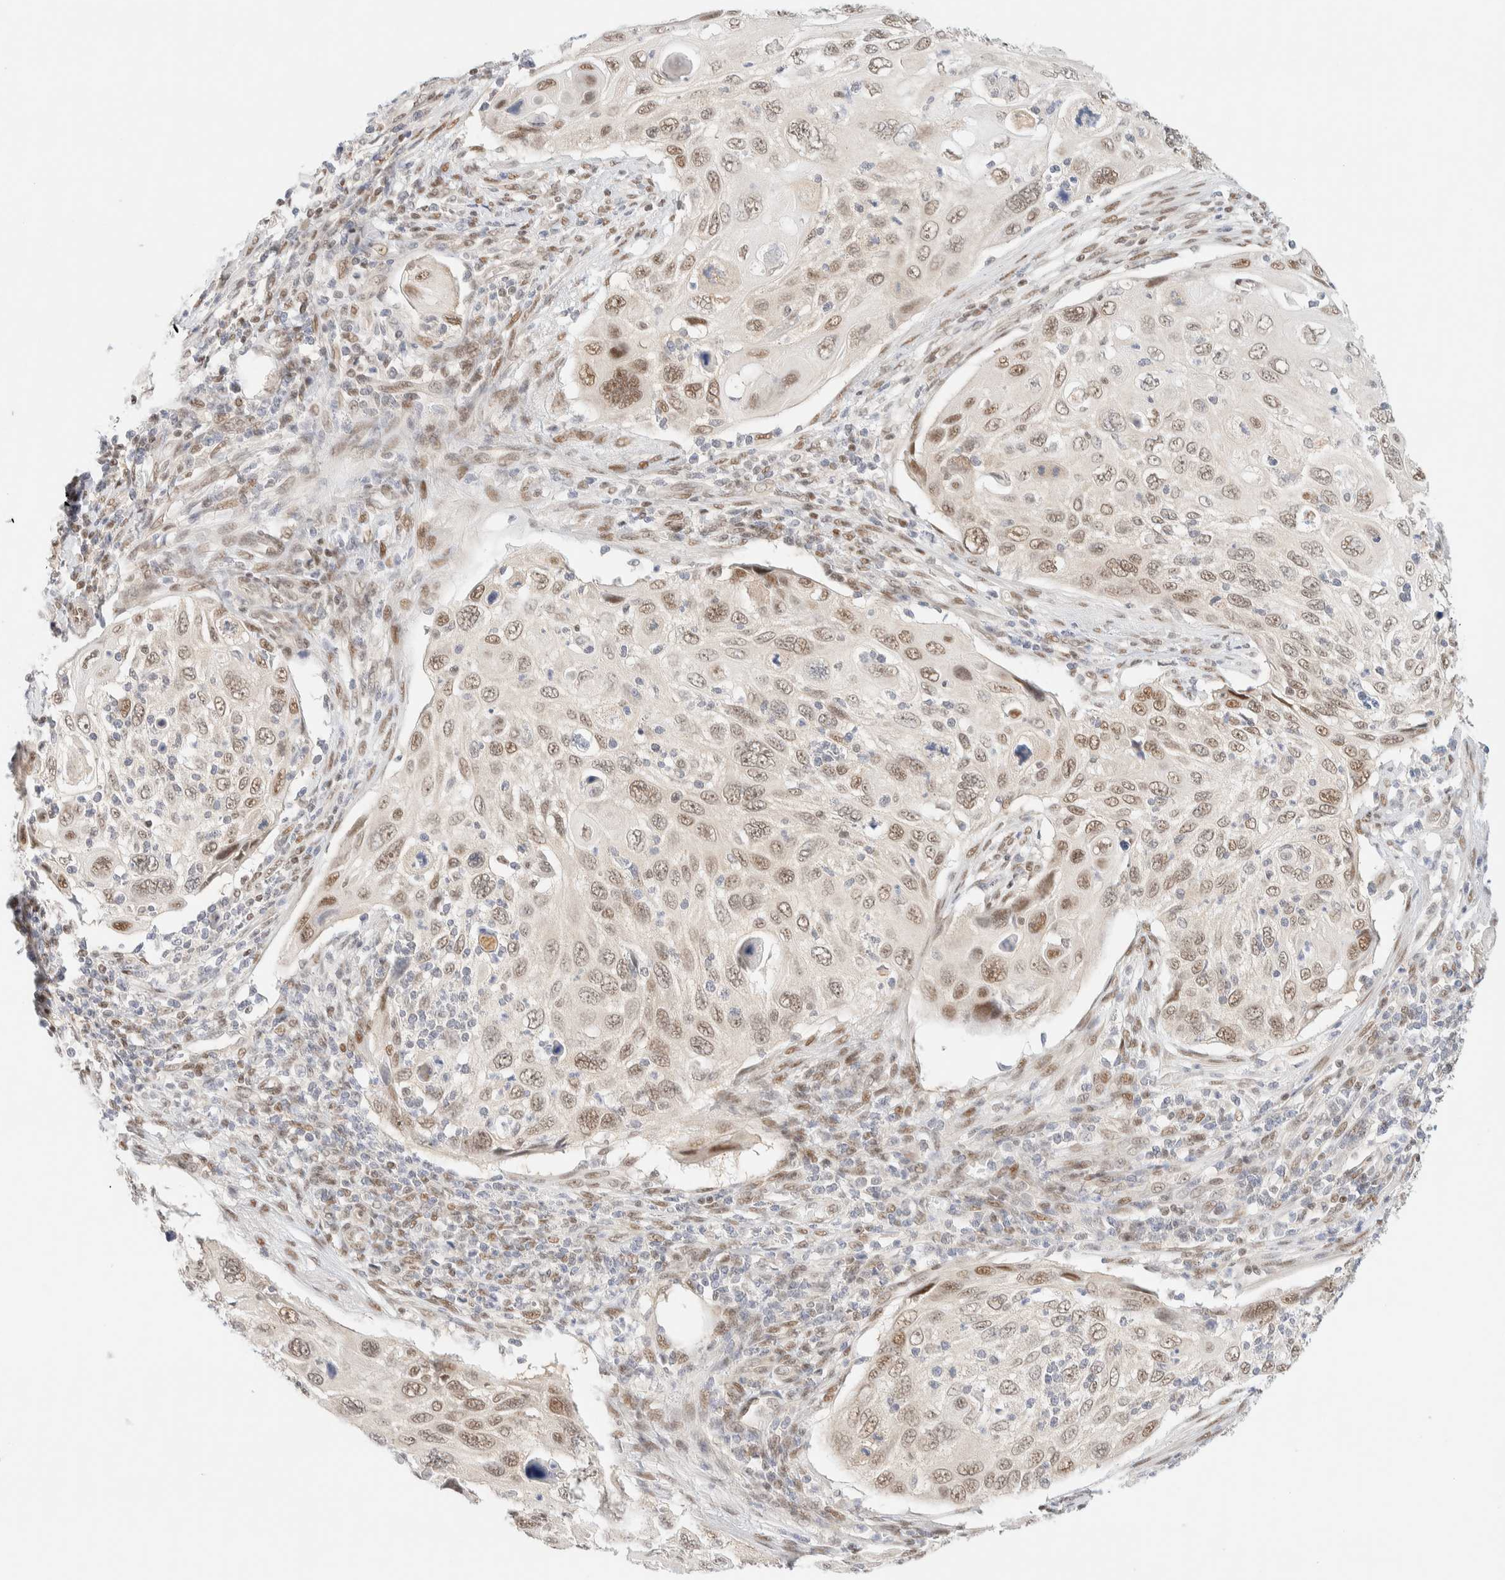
{"staining": {"intensity": "moderate", "quantity": ">75%", "location": "nuclear"}, "tissue": "cervical cancer", "cell_type": "Tumor cells", "image_type": "cancer", "snomed": [{"axis": "morphology", "description": "Squamous cell carcinoma, NOS"}, {"axis": "topography", "description": "Cervix"}], "caption": "Immunohistochemistry (IHC) histopathology image of neoplastic tissue: squamous cell carcinoma (cervical) stained using immunohistochemistry reveals medium levels of moderate protein expression localized specifically in the nuclear of tumor cells, appearing as a nuclear brown color.", "gene": "PYGO2", "patient": {"sex": "female", "age": 70}}